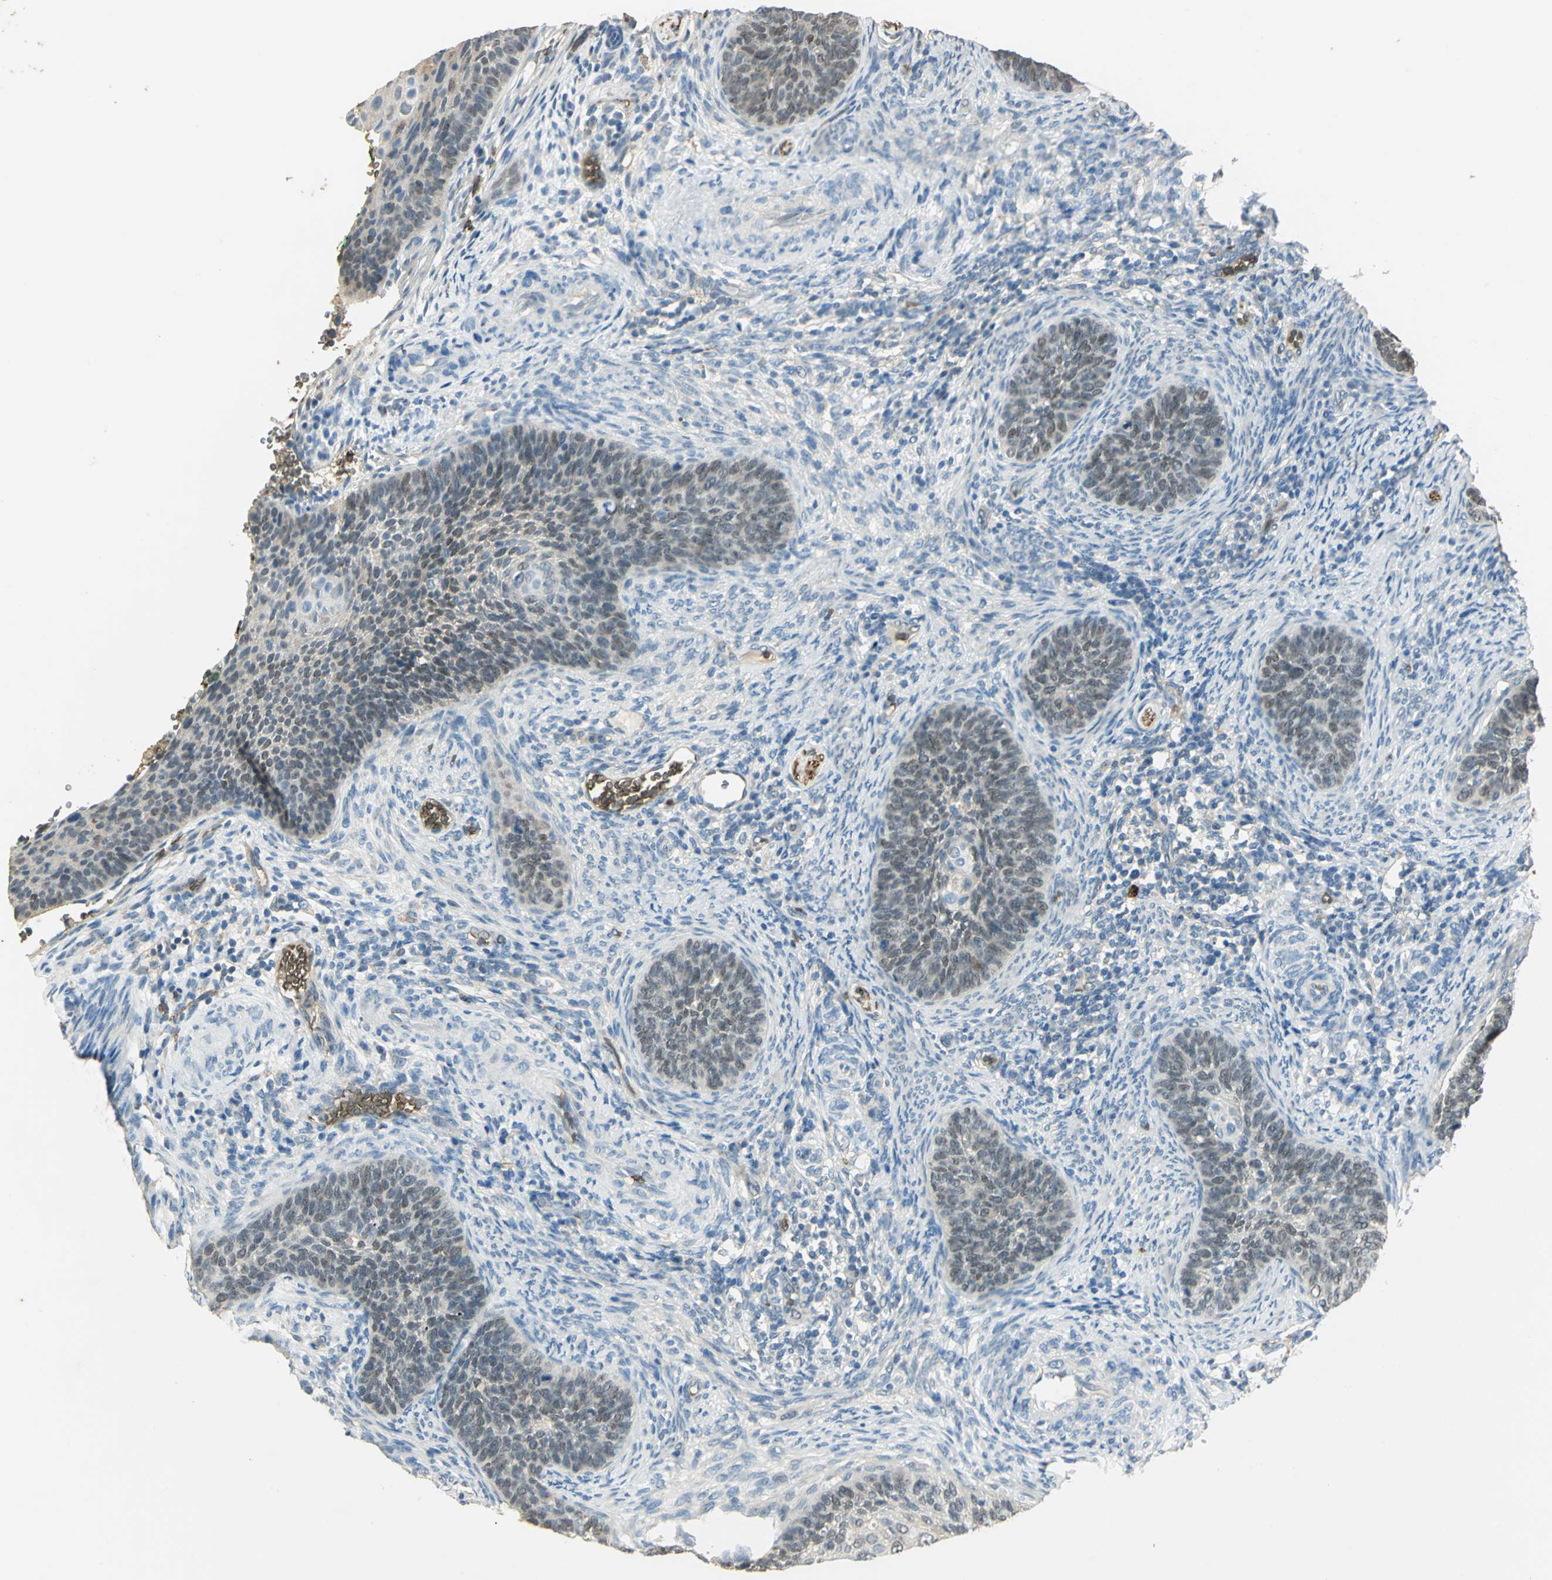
{"staining": {"intensity": "weak", "quantity": ">75%", "location": "cytoplasmic/membranous,nuclear"}, "tissue": "cervical cancer", "cell_type": "Tumor cells", "image_type": "cancer", "snomed": [{"axis": "morphology", "description": "Squamous cell carcinoma, NOS"}, {"axis": "topography", "description": "Cervix"}], "caption": "This image shows IHC staining of squamous cell carcinoma (cervical), with low weak cytoplasmic/membranous and nuclear staining in approximately >75% of tumor cells.", "gene": "DDAH1", "patient": {"sex": "female", "age": 33}}